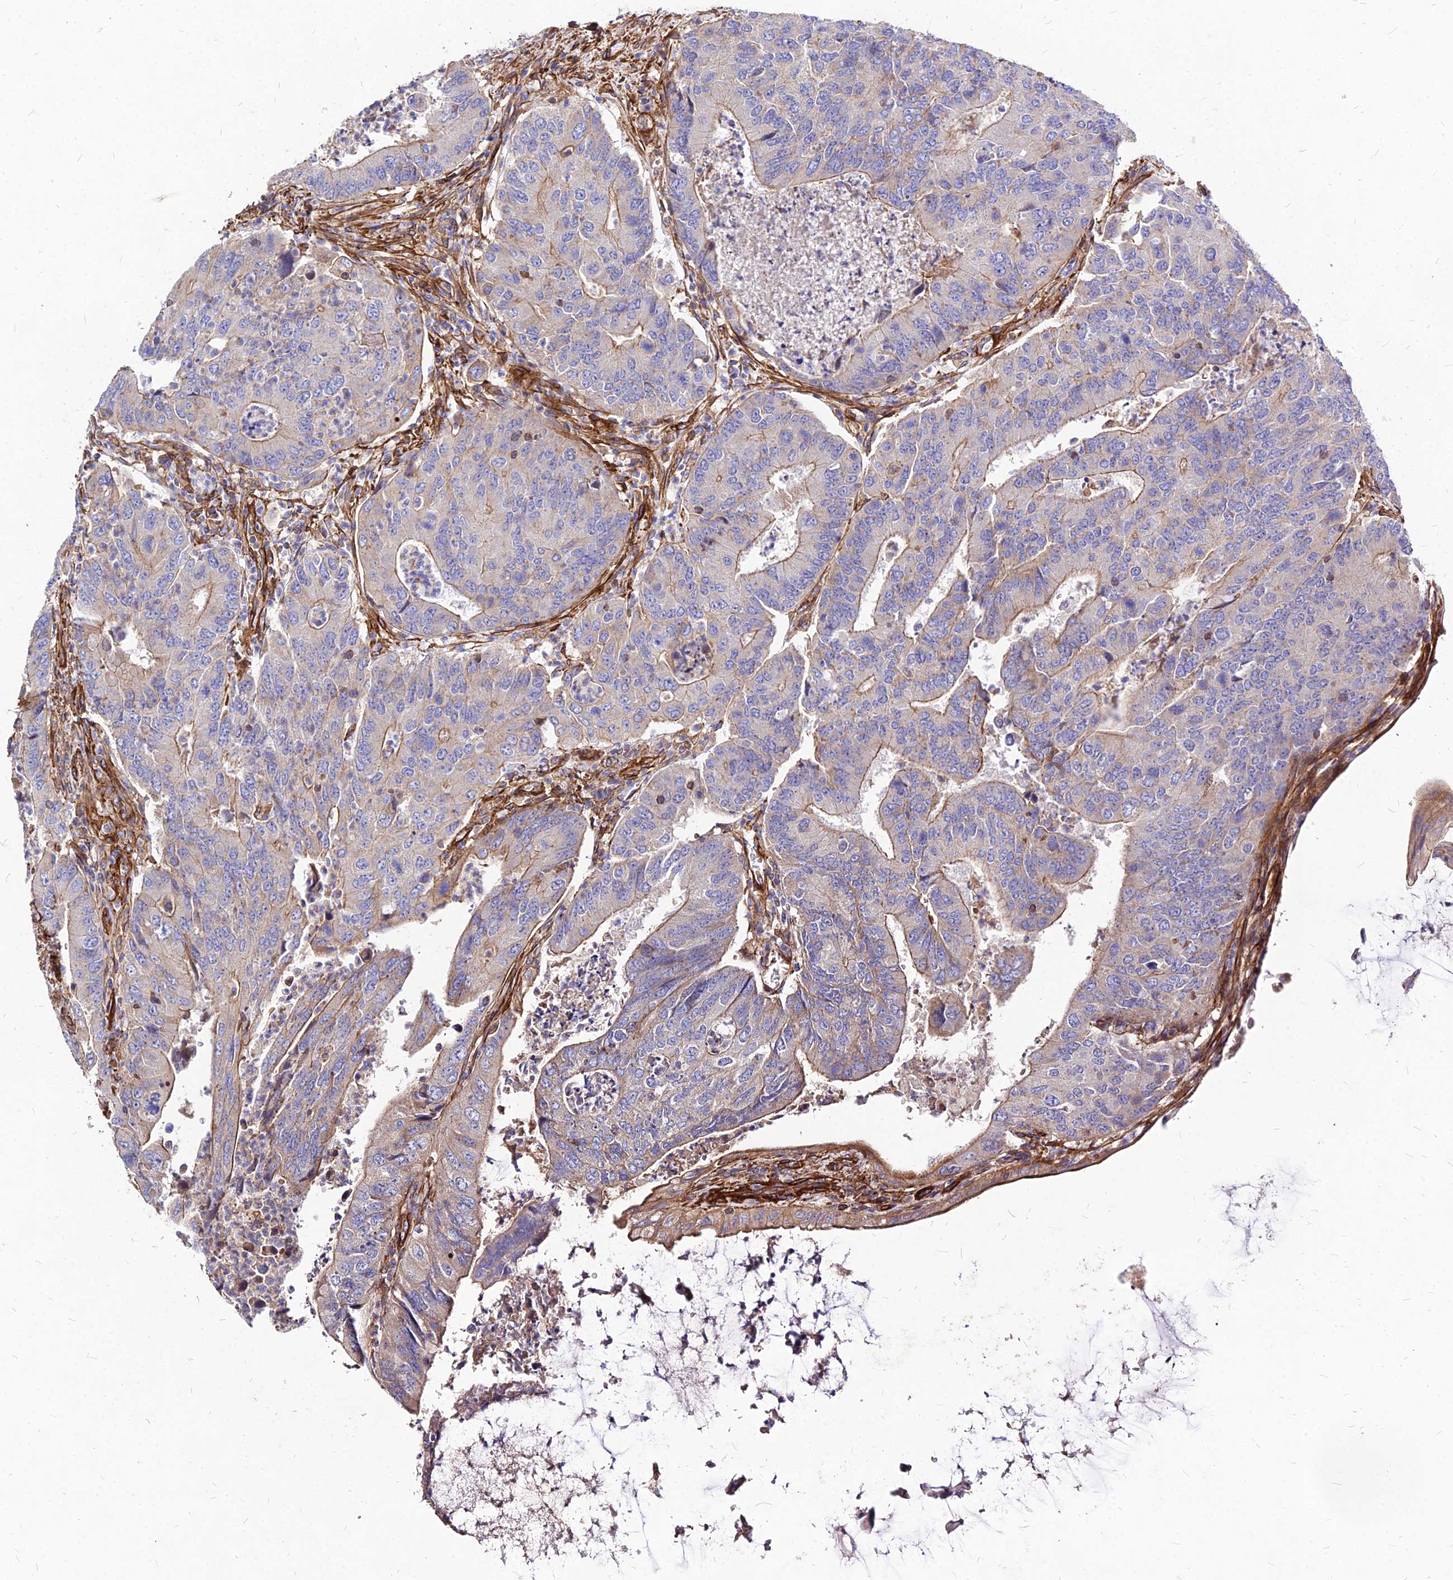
{"staining": {"intensity": "moderate", "quantity": "25%-75%", "location": "cytoplasmic/membranous"}, "tissue": "colorectal cancer", "cell_type": "Tumor cells", "image_type": "cancer", "snomed": [{"axis": "morphology", "description": "Adenocarcinoma, NOS"}, {"axis": "topography", "description": "Colon"}], "caption": "A brown stain highlights moderate cytoplasmic/membranous staining of a protein in colorectal cancer tumor cells.", "gene": "EFCC1", "patient": {"sex": "female", "age": 67}}